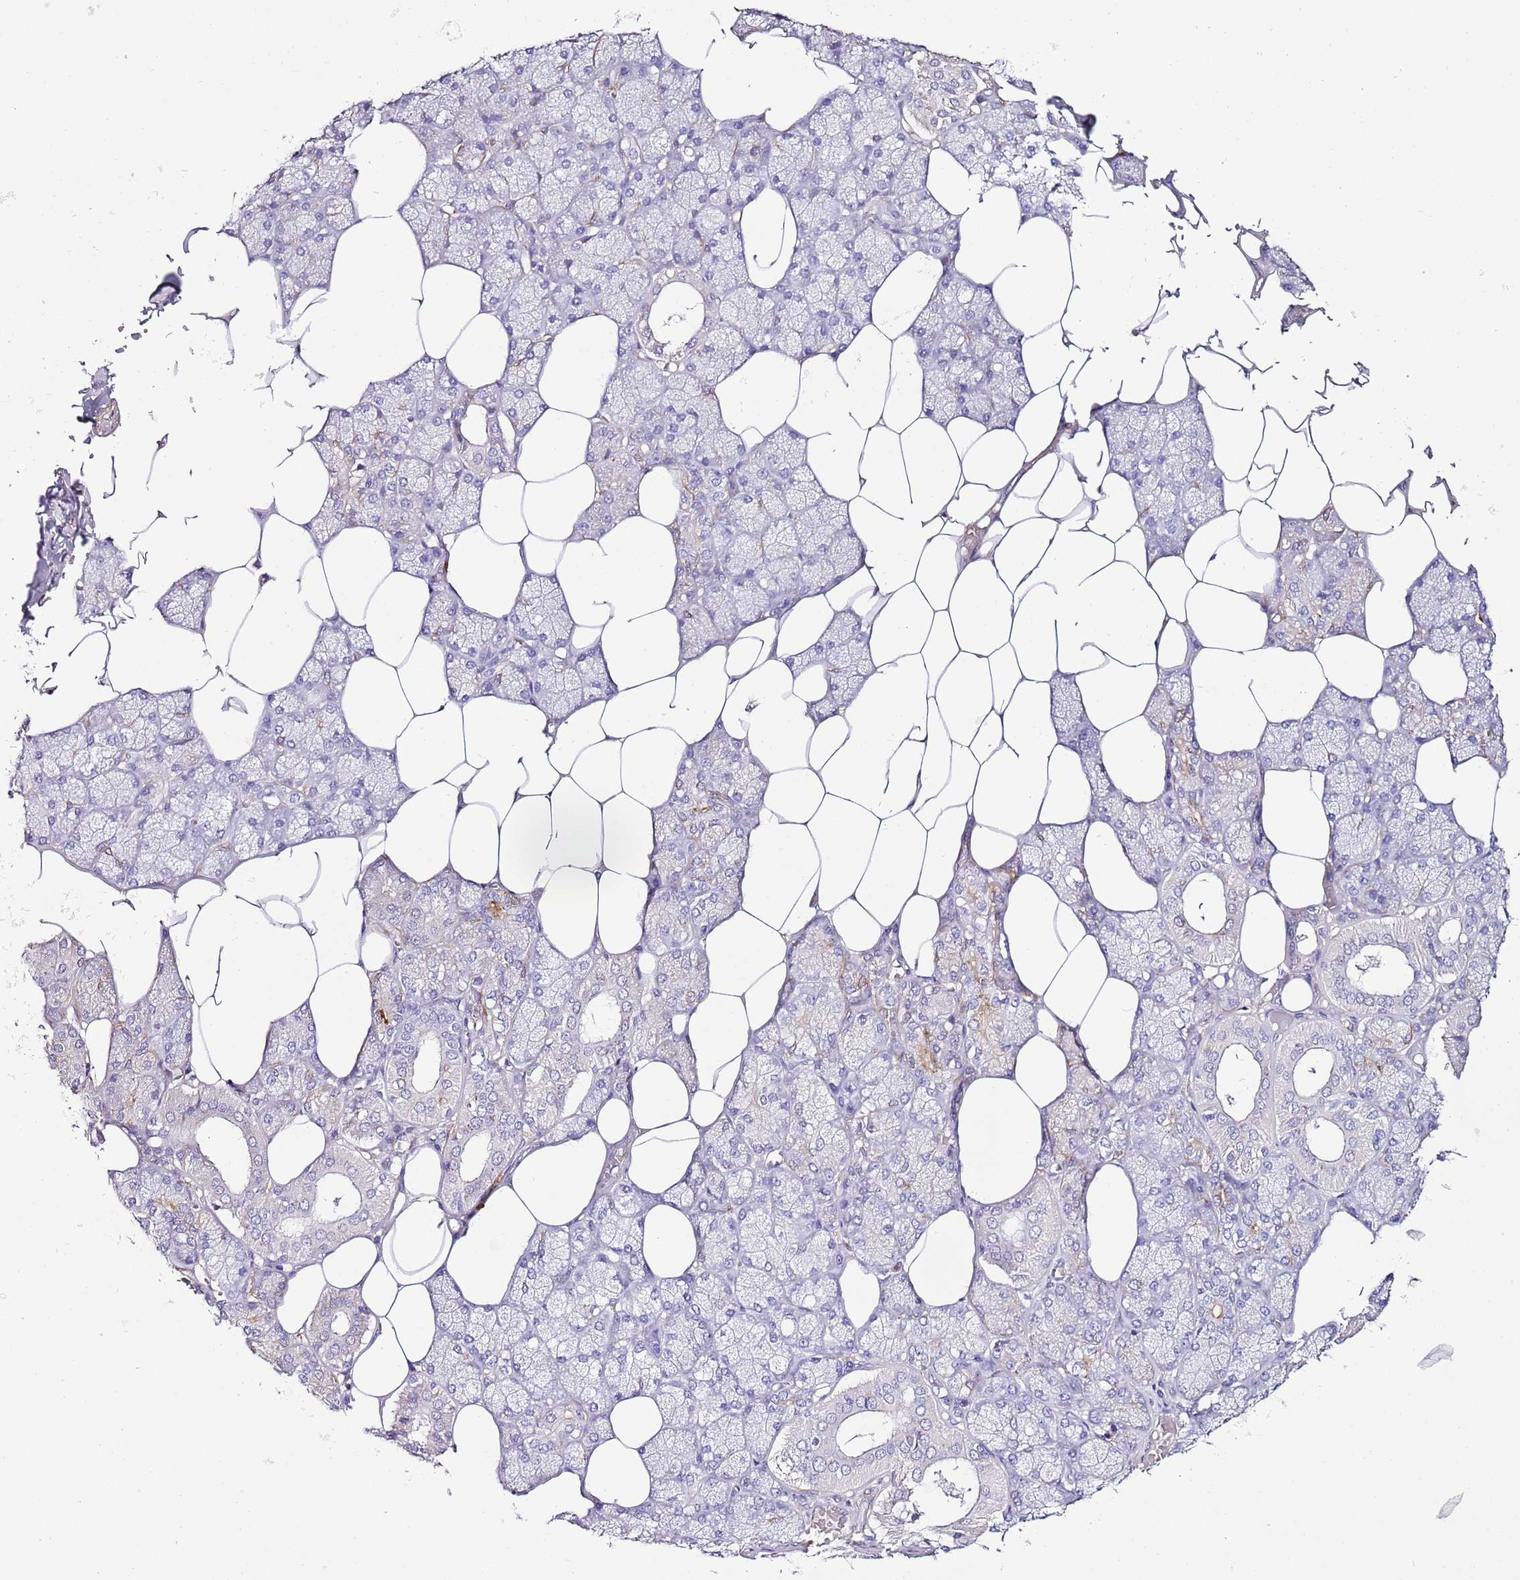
{"staining": {"intensity": "negative", "quantity": "none", "location": "none"}, "tissue": "salivary gland", "cell_type": "Glandular cells", "image_type": "normal", "snomed": [{"axis": "morphology", "description": "Normal tissue, NOS"}, {"axis": "topography", "description": "Salivary gland"}], "caption": "IHC micrograph of benign salivary gland: human salivary gland stained with DAB (3,3'-diaminobenzidine) reveals no significant protein staining in glandular cells.", "gene": "FAM174C", "patient": {"sex": "male", "age": 62}}